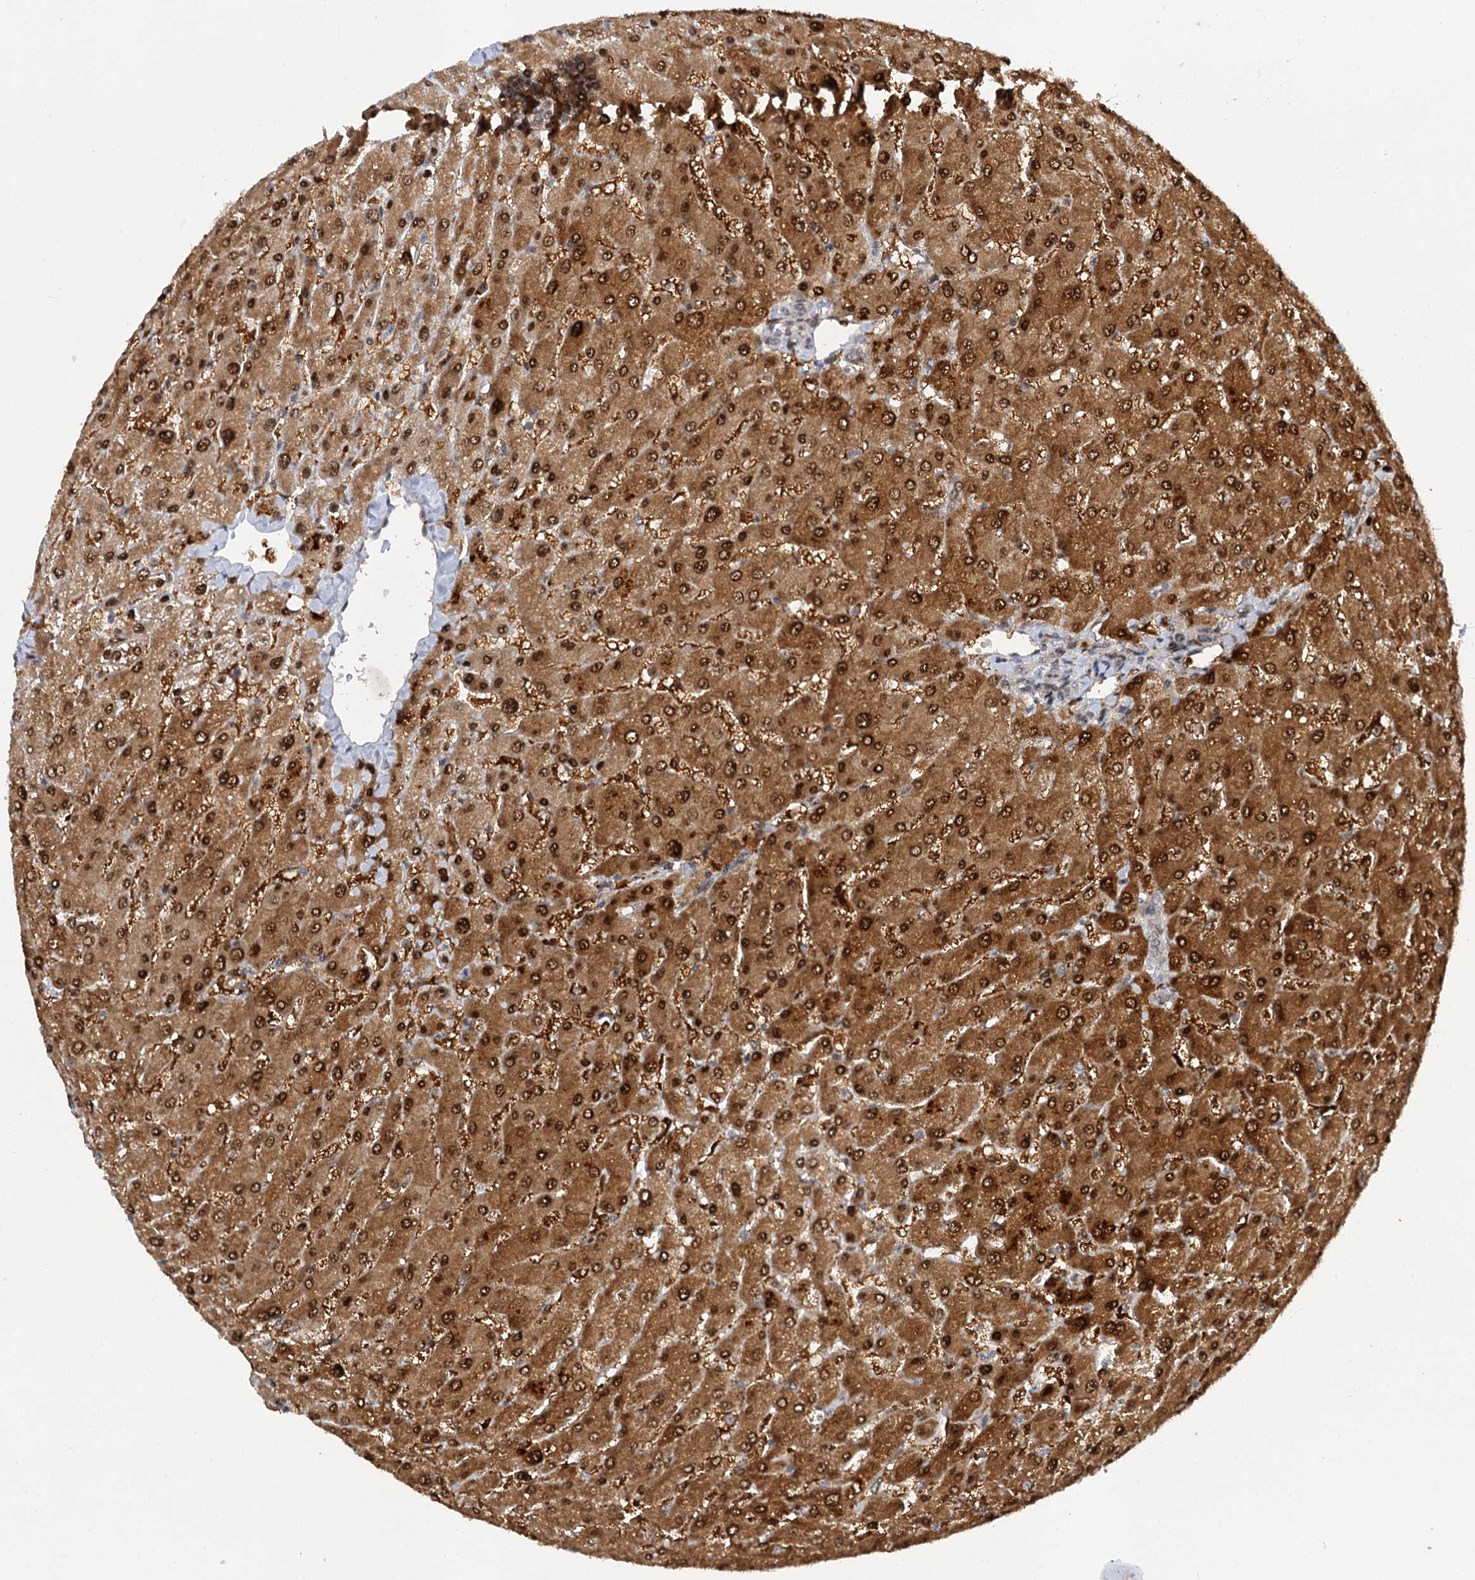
{"staining": {"intensity": "weak", "quantity": "25%-75%", "location": "nuclear"}, "tissue": "liver", "cell_type": "Cholangiocytes", "image_type": "normal", "snomed": [{"axis": "morphology", "description": "Normal tissue, NOS"}, {"axis": "topography", "description": "Liver"}], "caption": "IHC staining of benign liver, which displays low levels of weak nuclear positivity in approximately 25%-75% of cholangiocytes indicating weak nuclear protein expression. The staining was performed using DAB (3,3'-diaminobenzidine) (brown) for protein detection and nuclei were counterstained in hematoxylin (blue).", "gene": "BUD13", "patient": {"sex": "male", "age": 55}}